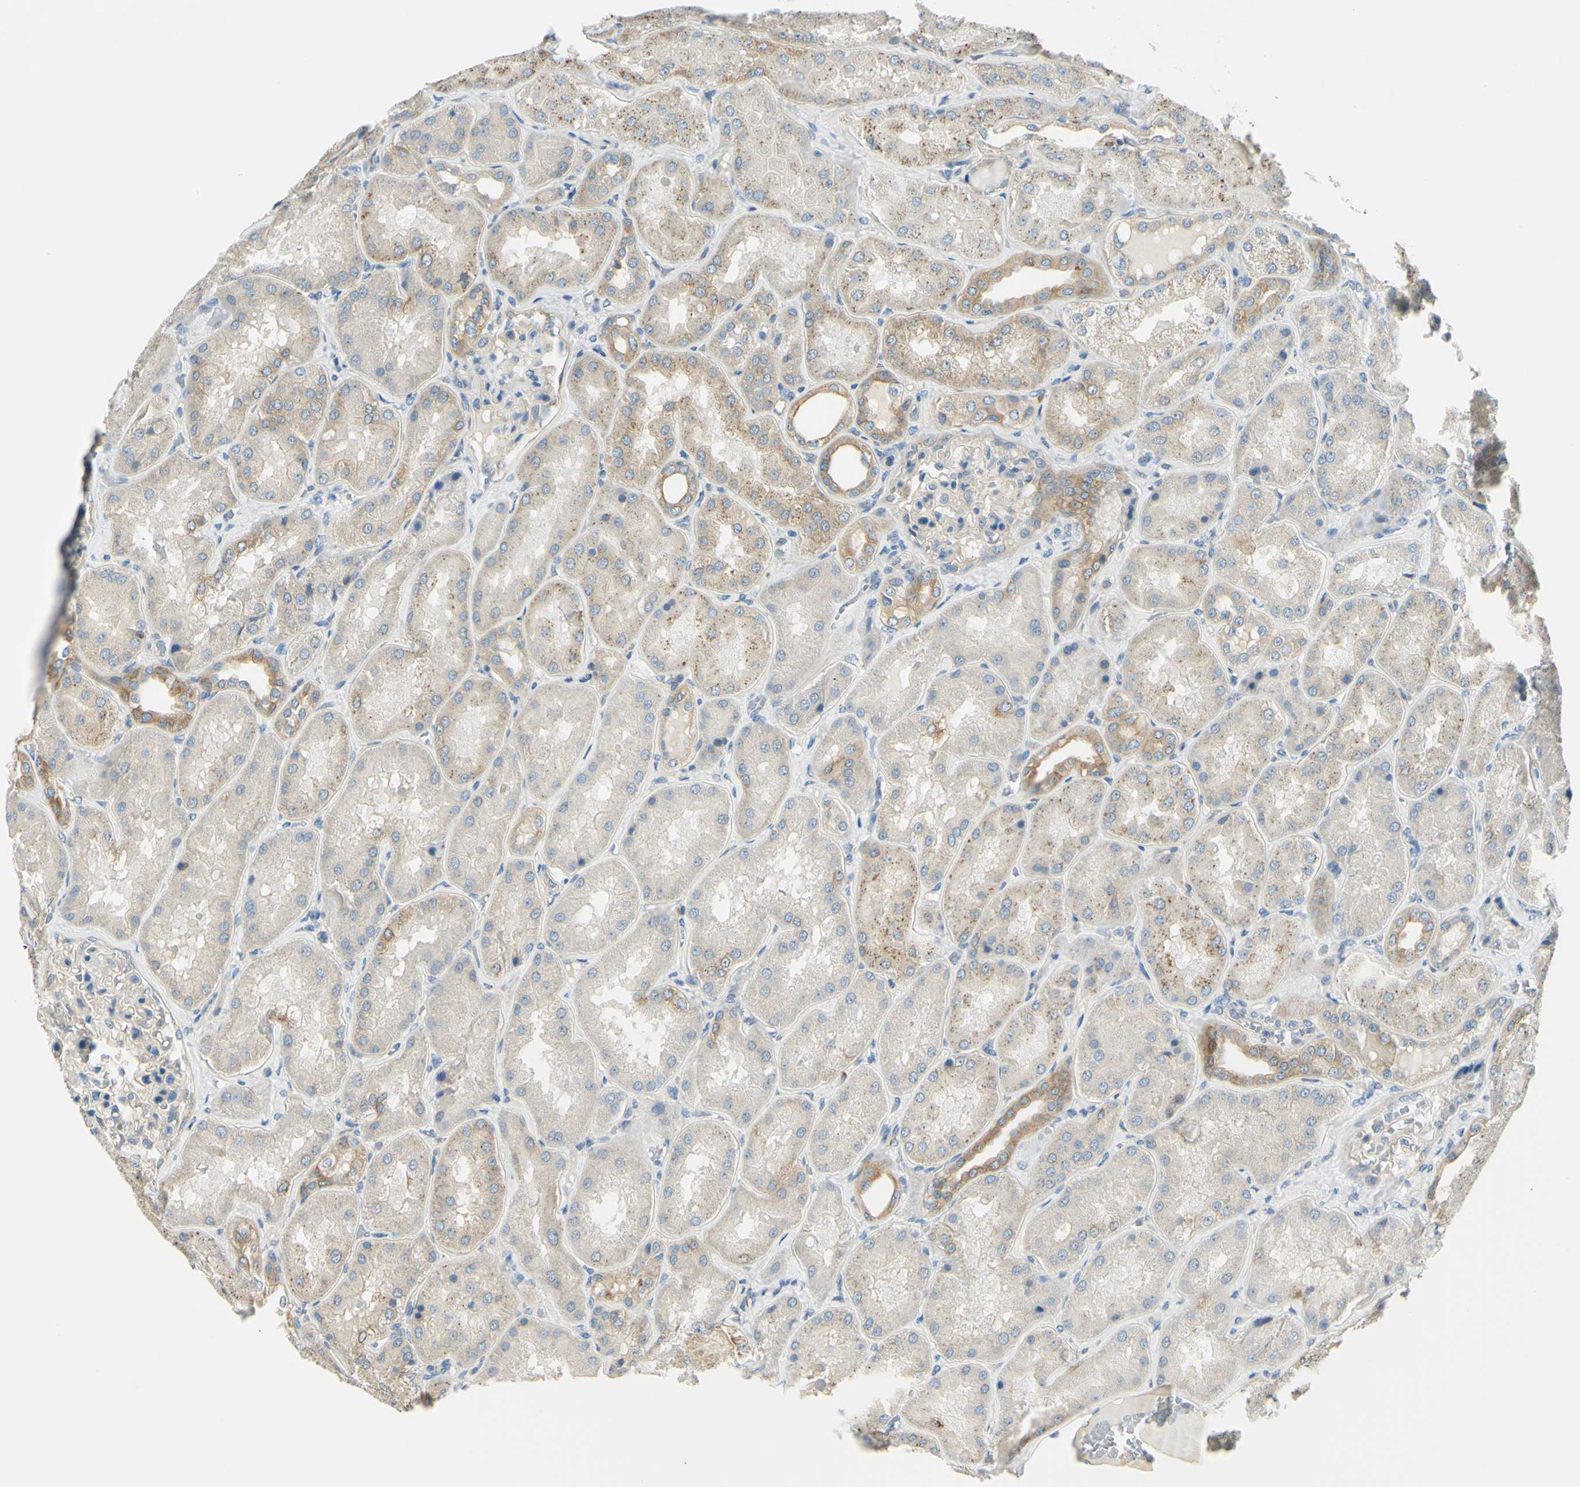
{"staining": {"intensity": "negative", "quantity": "none", "location": "none"}, "tissue": "kidney", "cell_type": "Cells in glomeruli", "image_type": "normal", "snomed": [{"axis": "morphology", "description": "Normal tissue, NOS"}, {"axis": "topography", "description": "Kidney"}], "caption": "Cells in glomeruli are negative for protein expression in benign human kidney. The staining is performed using DAB brown chromogen with nuclei counter-stained in using hematoxylin.", "gene": "LAMA3", "patient": {"sex": "female", "age": 56}}